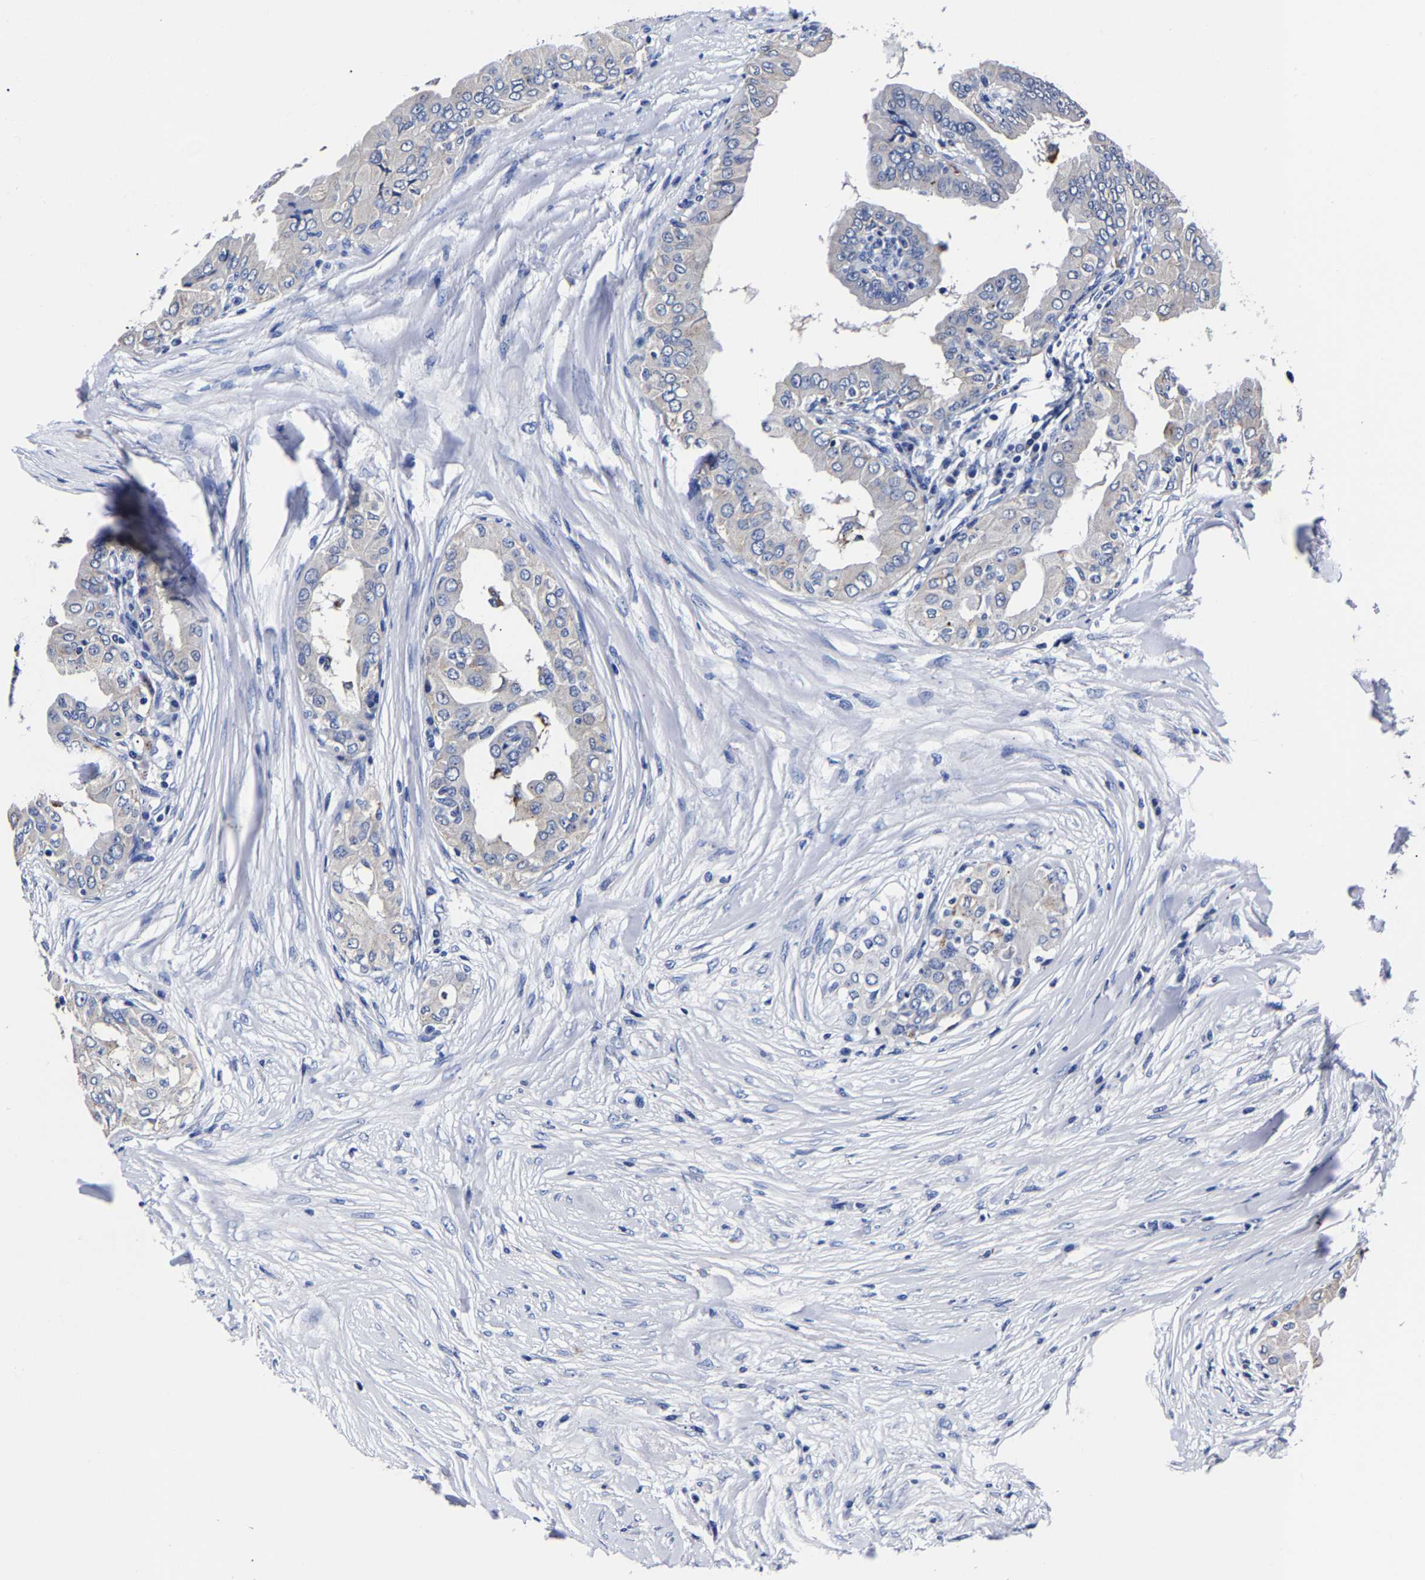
{"staining": {"intensity": "negative", "quantity": "none", "location": "none"}, "tissue": "thyroid cancer", "cell_type": "Tumor cells", "image_type": "cancer", "snomed": [{"axis": "morphology", "description": "Papillary adenocarcinoma, NOS"}, {"axis": "topography", "description": "Thyroid gland"}], "caption": "This histopathology image is of thyroid cancer (papillary adenocarcinoma) stained with IHC to label a protein in brown with the nuclei are counter-stained blue. There is no staining in tumor cells.", "gene": "CPA2", "patient": {"sex": "male", "age": 33}}